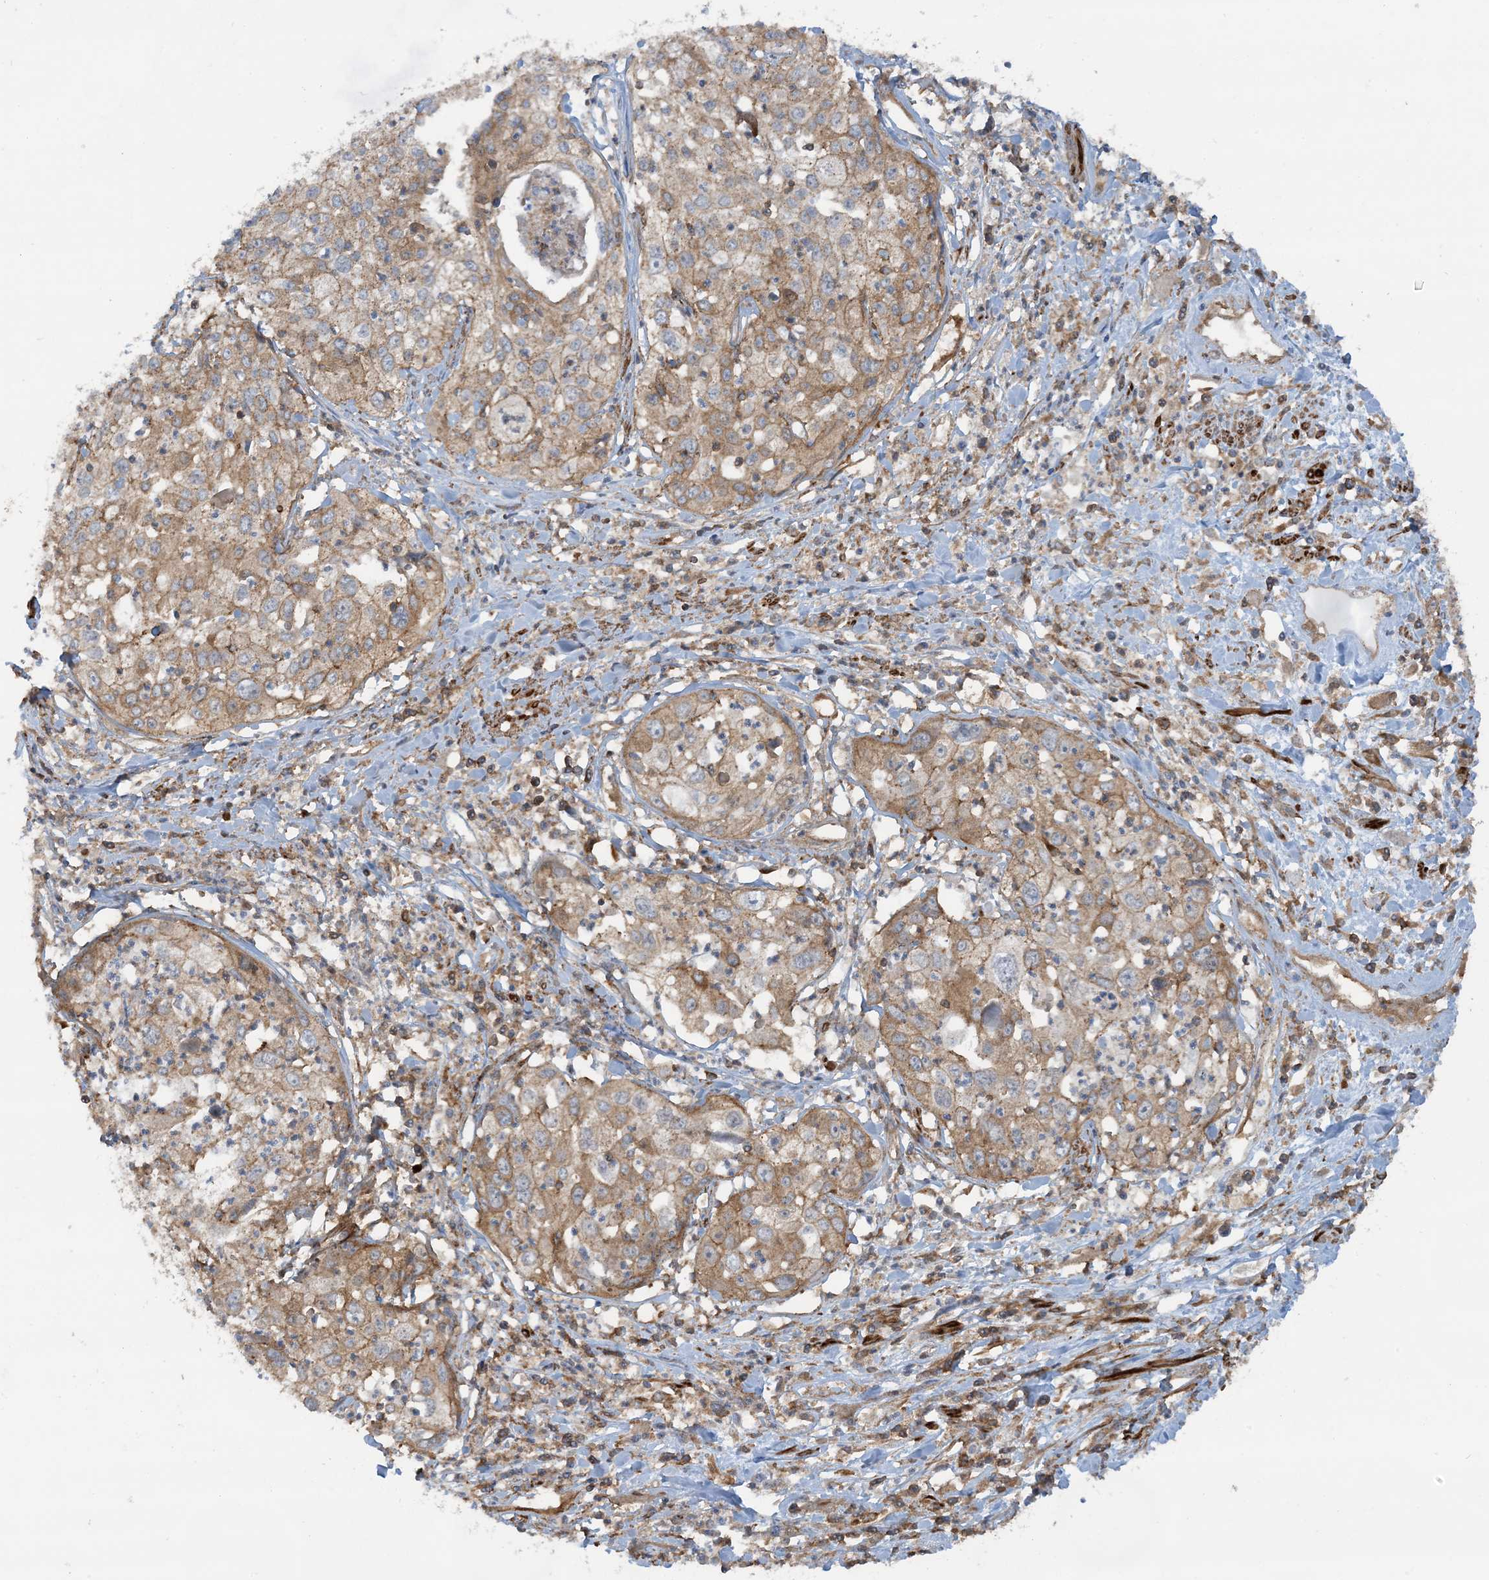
{"staining": {"intensity": "moderate", "quantity": ">75%", "location": "cytoplasmic/membranous"}, "tissue": "cervical cancer", "cell_type": "Tumor cells", "image_type": "cancer", "snomed": [{"axis": "morphology", "description": "Squamous cell carcinoma, NOS"}, {"axis": "topography", "description": "Cervix"}], "caption": "IHC image of cervical cancer stained for a protein (brown), which shows medium levels of moderate cytoplasmic/membranous staining in approximately >75% of tumor cells.", "gene": "STAM2", "patient": {"sex": "female", "age": 31}}